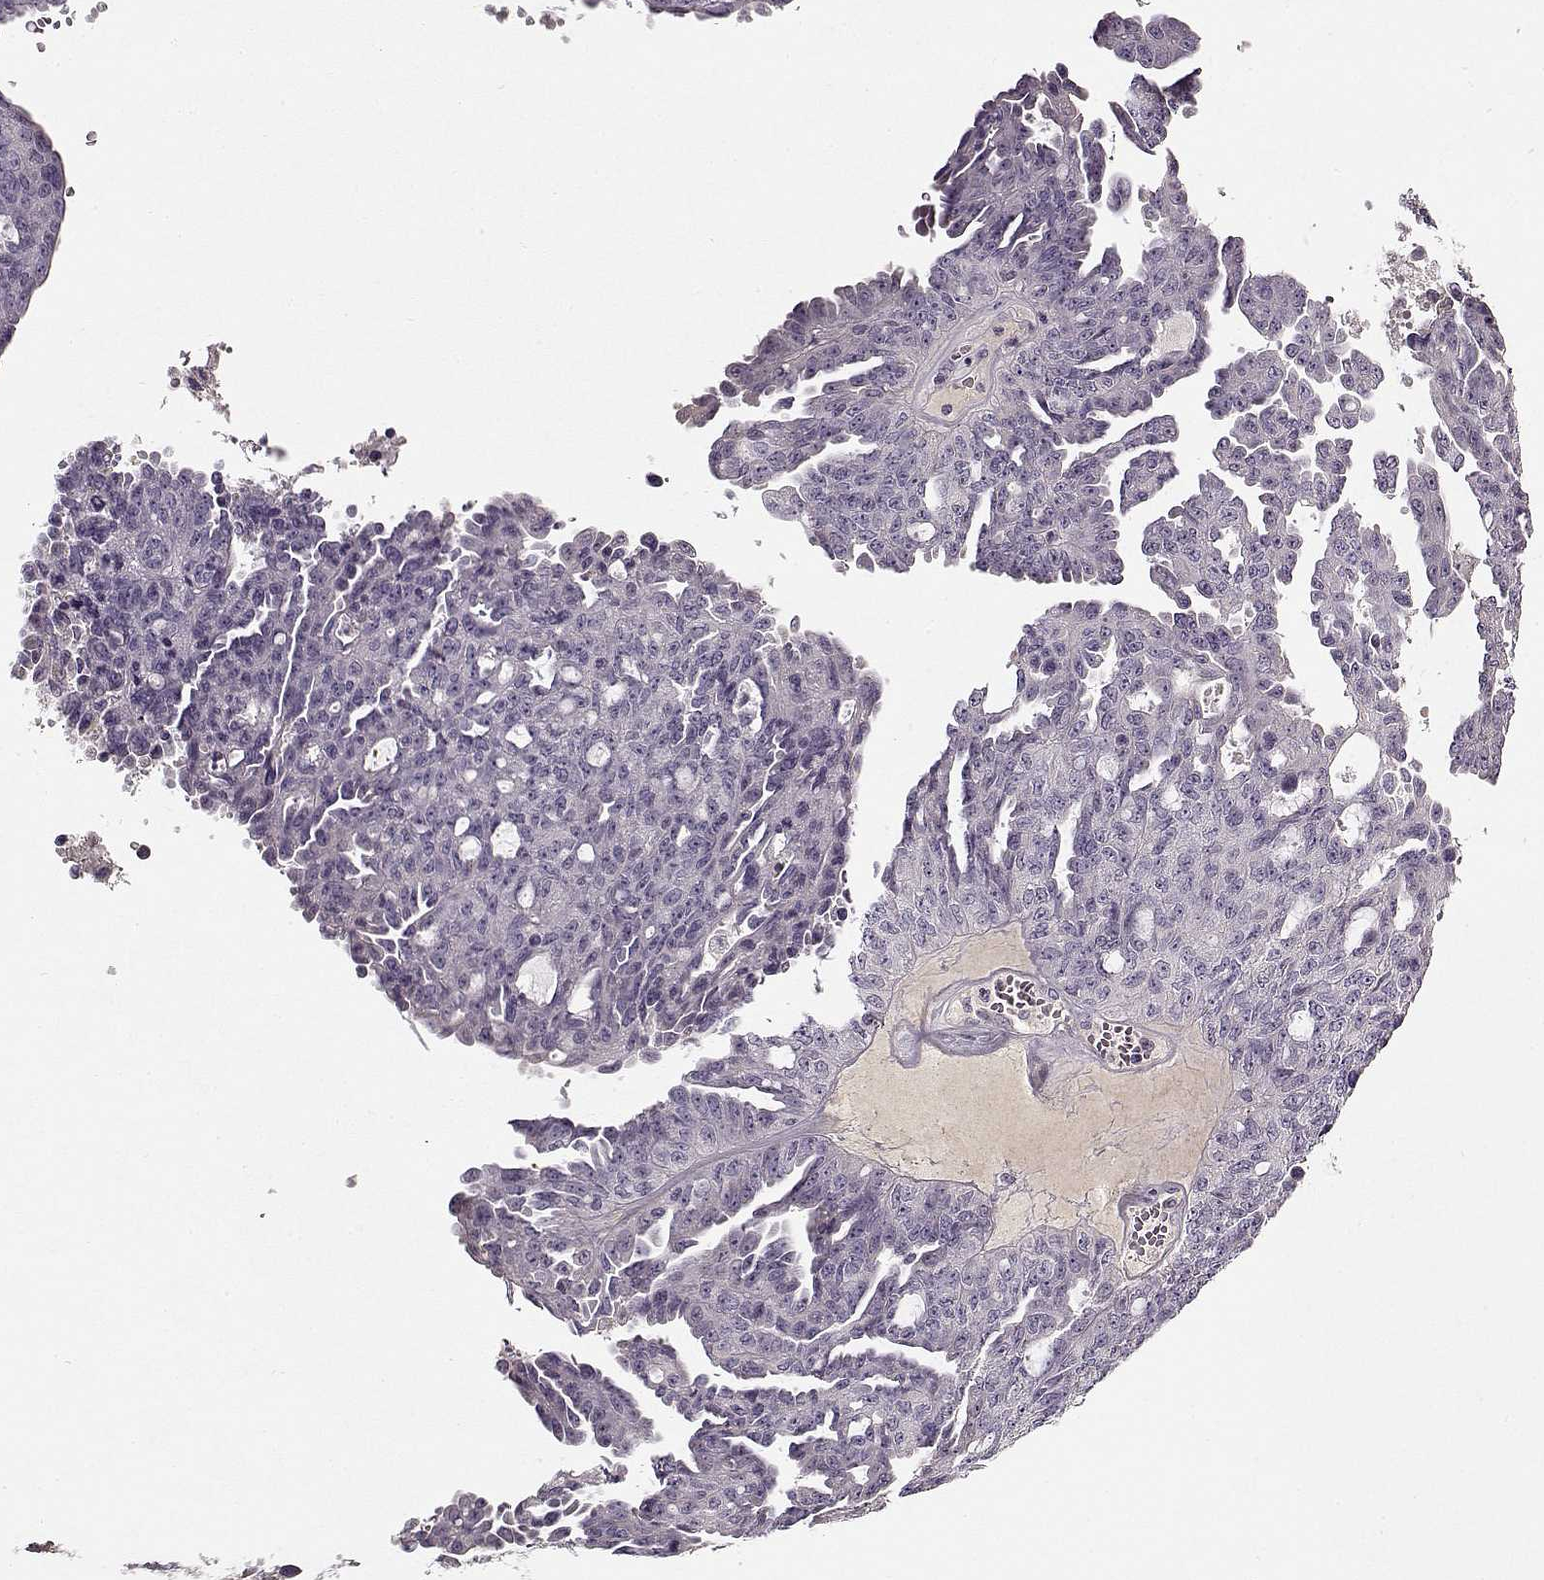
{"staining": {"intensity": "negative", "quantity": "none", "location": "none"}, "tissue": "ovarian cancer", "cell_type": "Tumor cells", "image_type": "cancer", "snomed": [{"axis": "morphology", "description": "Cystadenocarcinoma, serous, NOS"}, {"axis": "topography", "description": "Ovary"}], "caption": "IHC of human serous cystadenocarcinoma (ovarian) demonstrates no positivity in tumor cells. The staining is performed using DAB brown chromogen with nuclei counter-stained in using hematoxylin.", "gene": "LUM", "patient": {"sex": "female", "age": 71}}